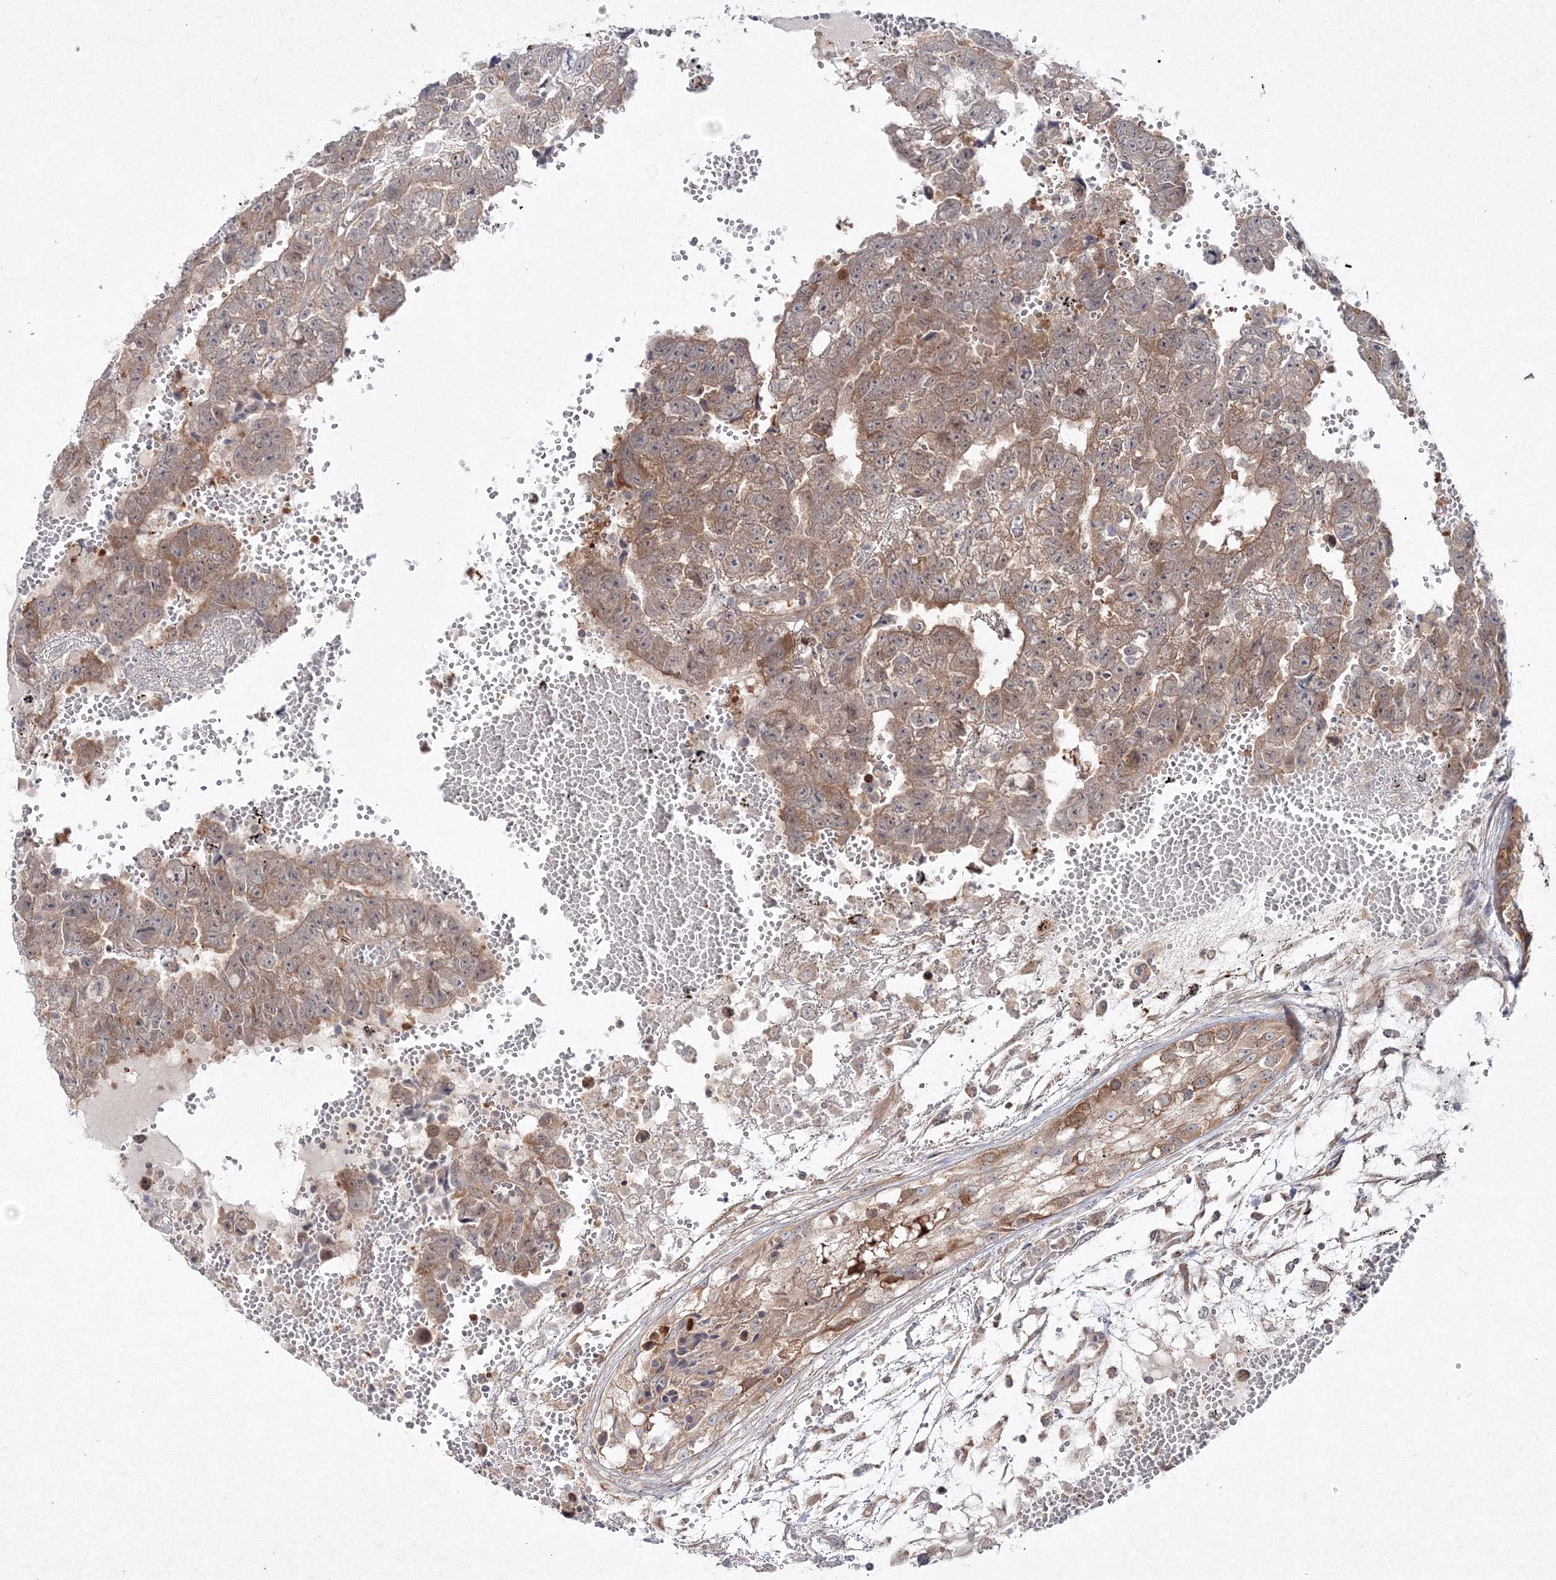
{"staining": {"intensity": "moderate", "quantity": "25%-75%", "location": "cytoplasmic/membranous"}, "tissue": "testis cancer", "cell_type": "Tumor cells", "image_type": "cancer", "snomed": [{"axis": "morphology", "description": "Carcinoma, Embryonal, NOS"}, {"axis": "topography", "description": "Testis"}], "caption": "Testis cancer stained for a protein reveals moderate cytoplasmic/membranous positivity in tumor cells.", "gene": "IPMK", "patient": {"sex": "male", "age": 25}}